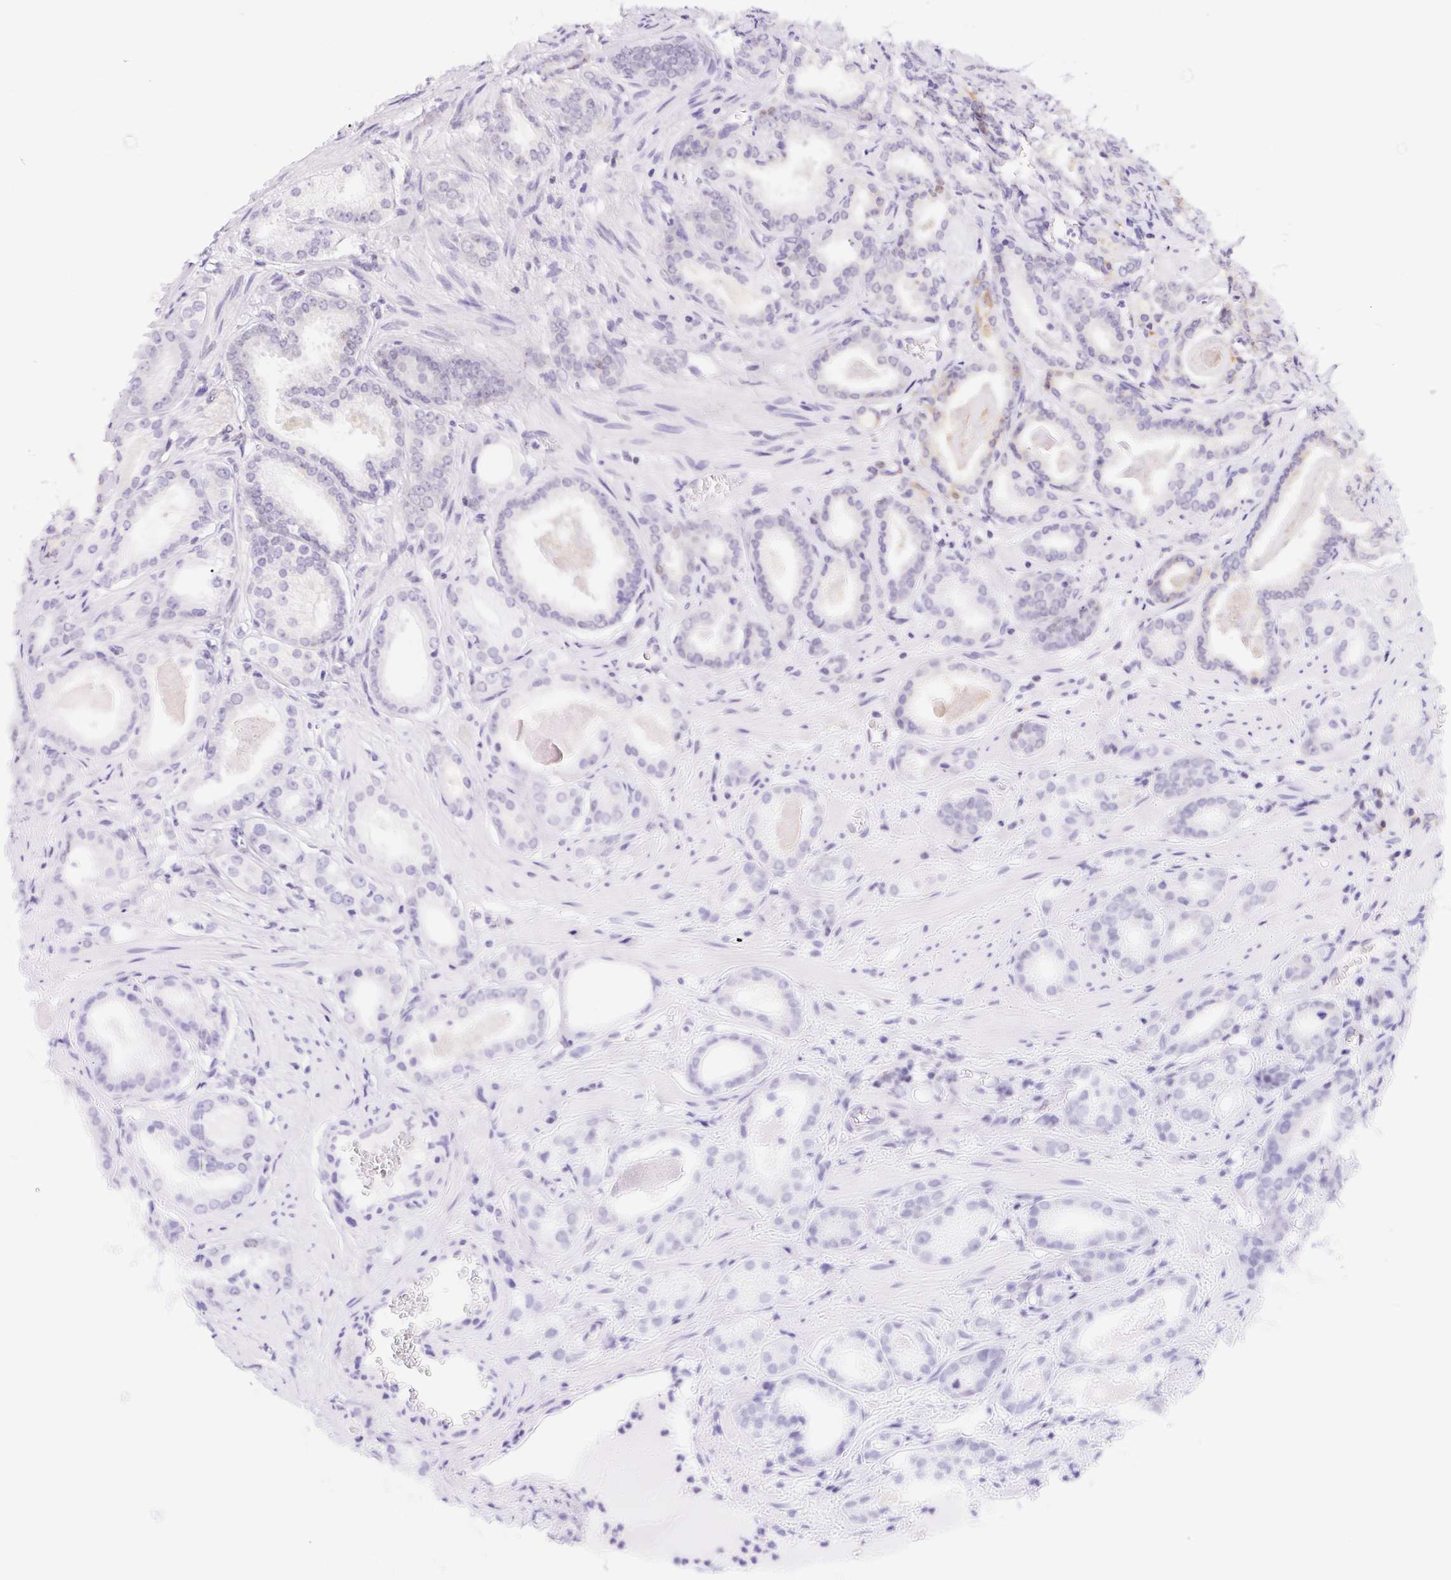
{"staining": {"intensity": "negative", "quantity": "none", "location": "none"}, "tissue": "prostate cancer", "cell_type": "Tumor cells", "image_type": "cancer", "snomed": [{"axis": "morphology", "description": "Adenocarcinoma, NOS"}, {"axis": "morphology", "description": "Adenocarcinoma, Low grade"}, {"axis": "topography", "description": "Prostate"}], "caption": "Immunohistochemistry (IHC) photomicrograph of neoplastic tissue: human prostate adenocarcinoma (low-grade) stained with DAB shows no significant protein positivity in tumor cells.", "gene": "POLD3", "patient": {"sex": "male", "age": 64}}